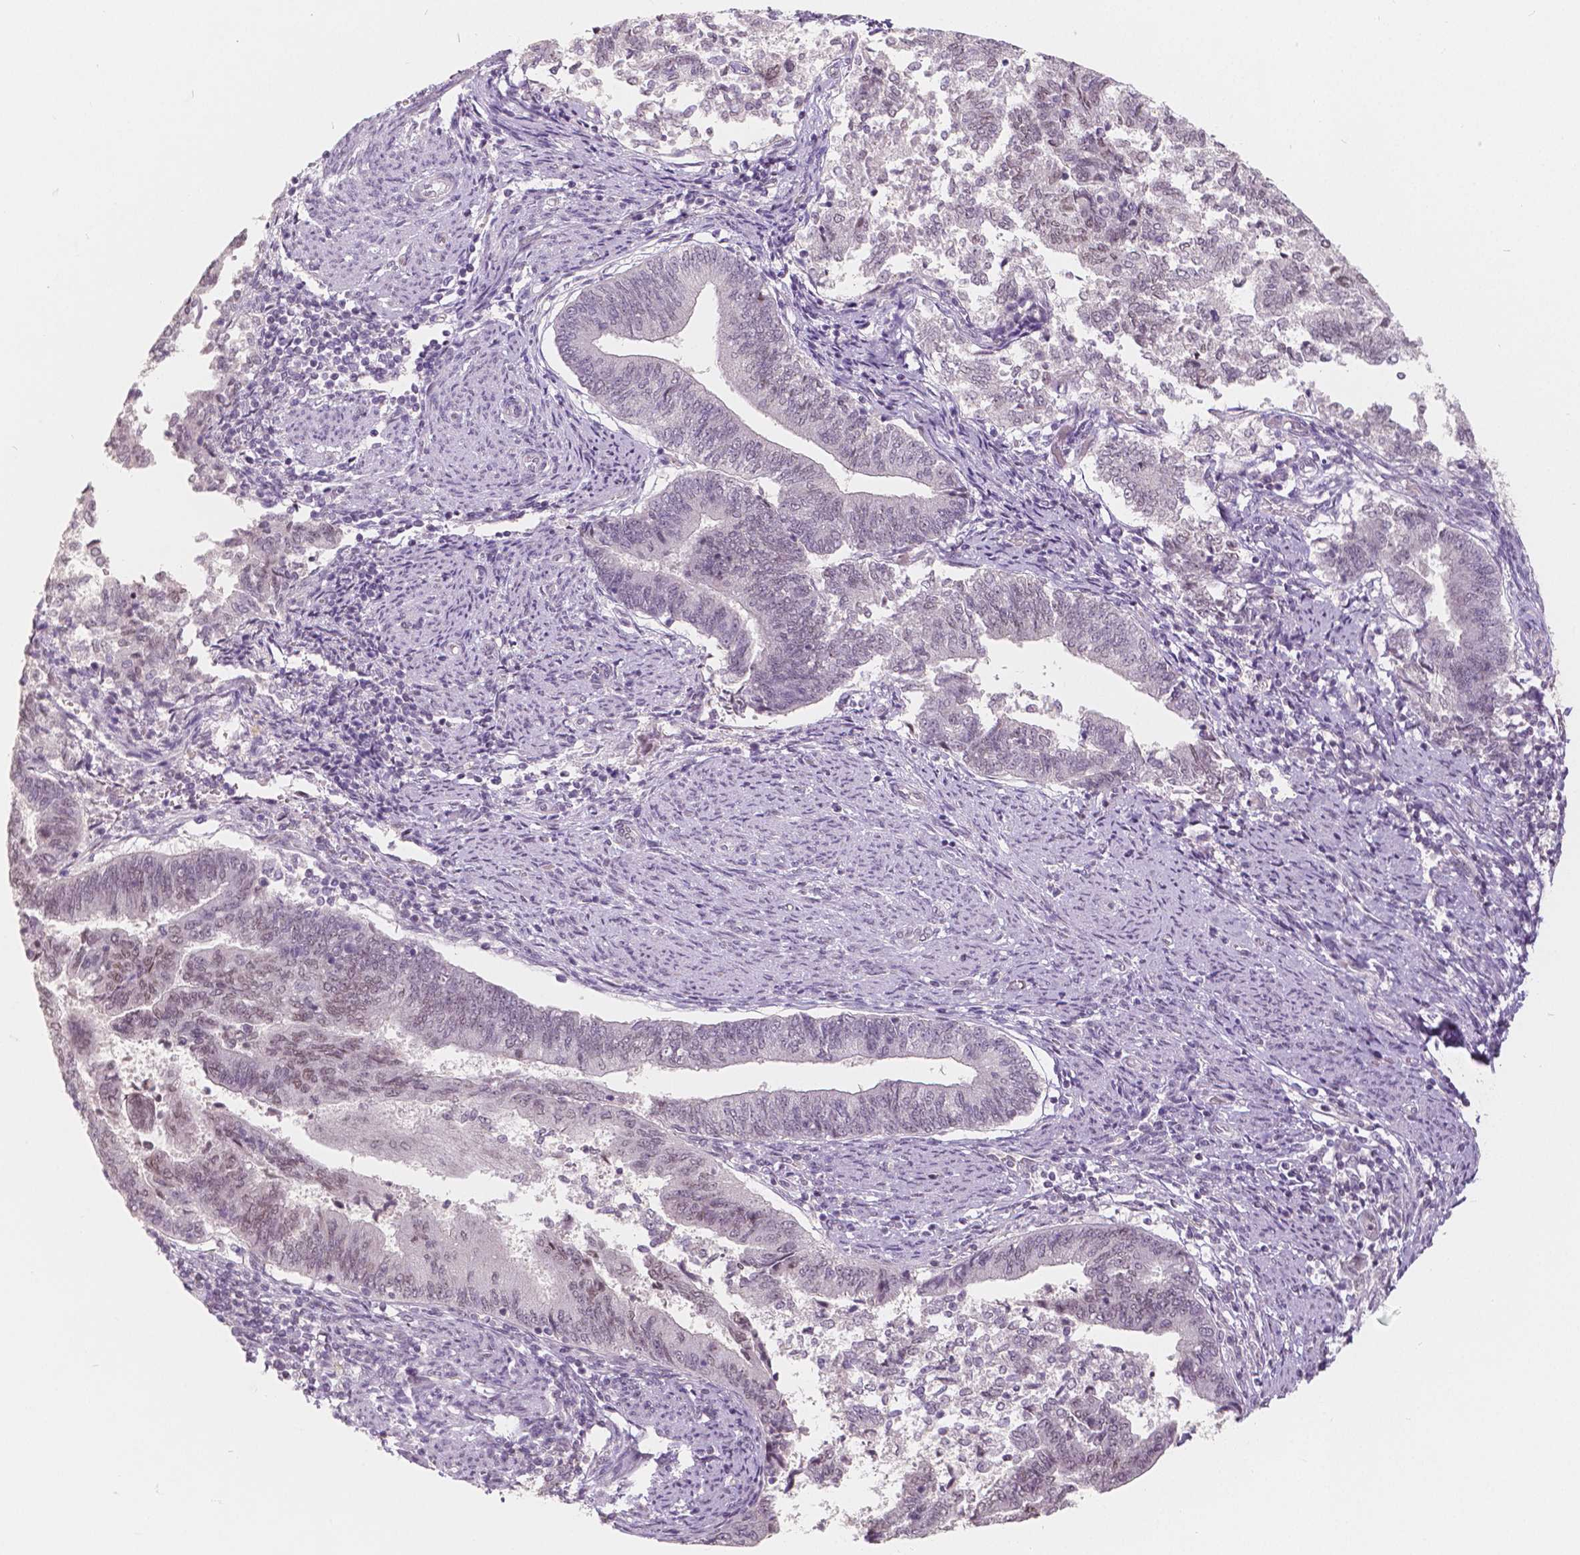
{"staining": {"intensity": "negative", "quantity": "none", "location": "none"}, "tissue": "endometrial cancer", "cell_type": "Tumor cells", "image_type": "cancer", "snomed": [{"axis": "morphology", "description": "Adenocarcinoma, NOS"}, {"axis": "topography", "description": "Endometrium"}], "caption": "Tumor cells are negative for brown protein staining in endometrial cancer.", "gene": "KDM5B", "patient": {"sex": "female", "age": 65}}